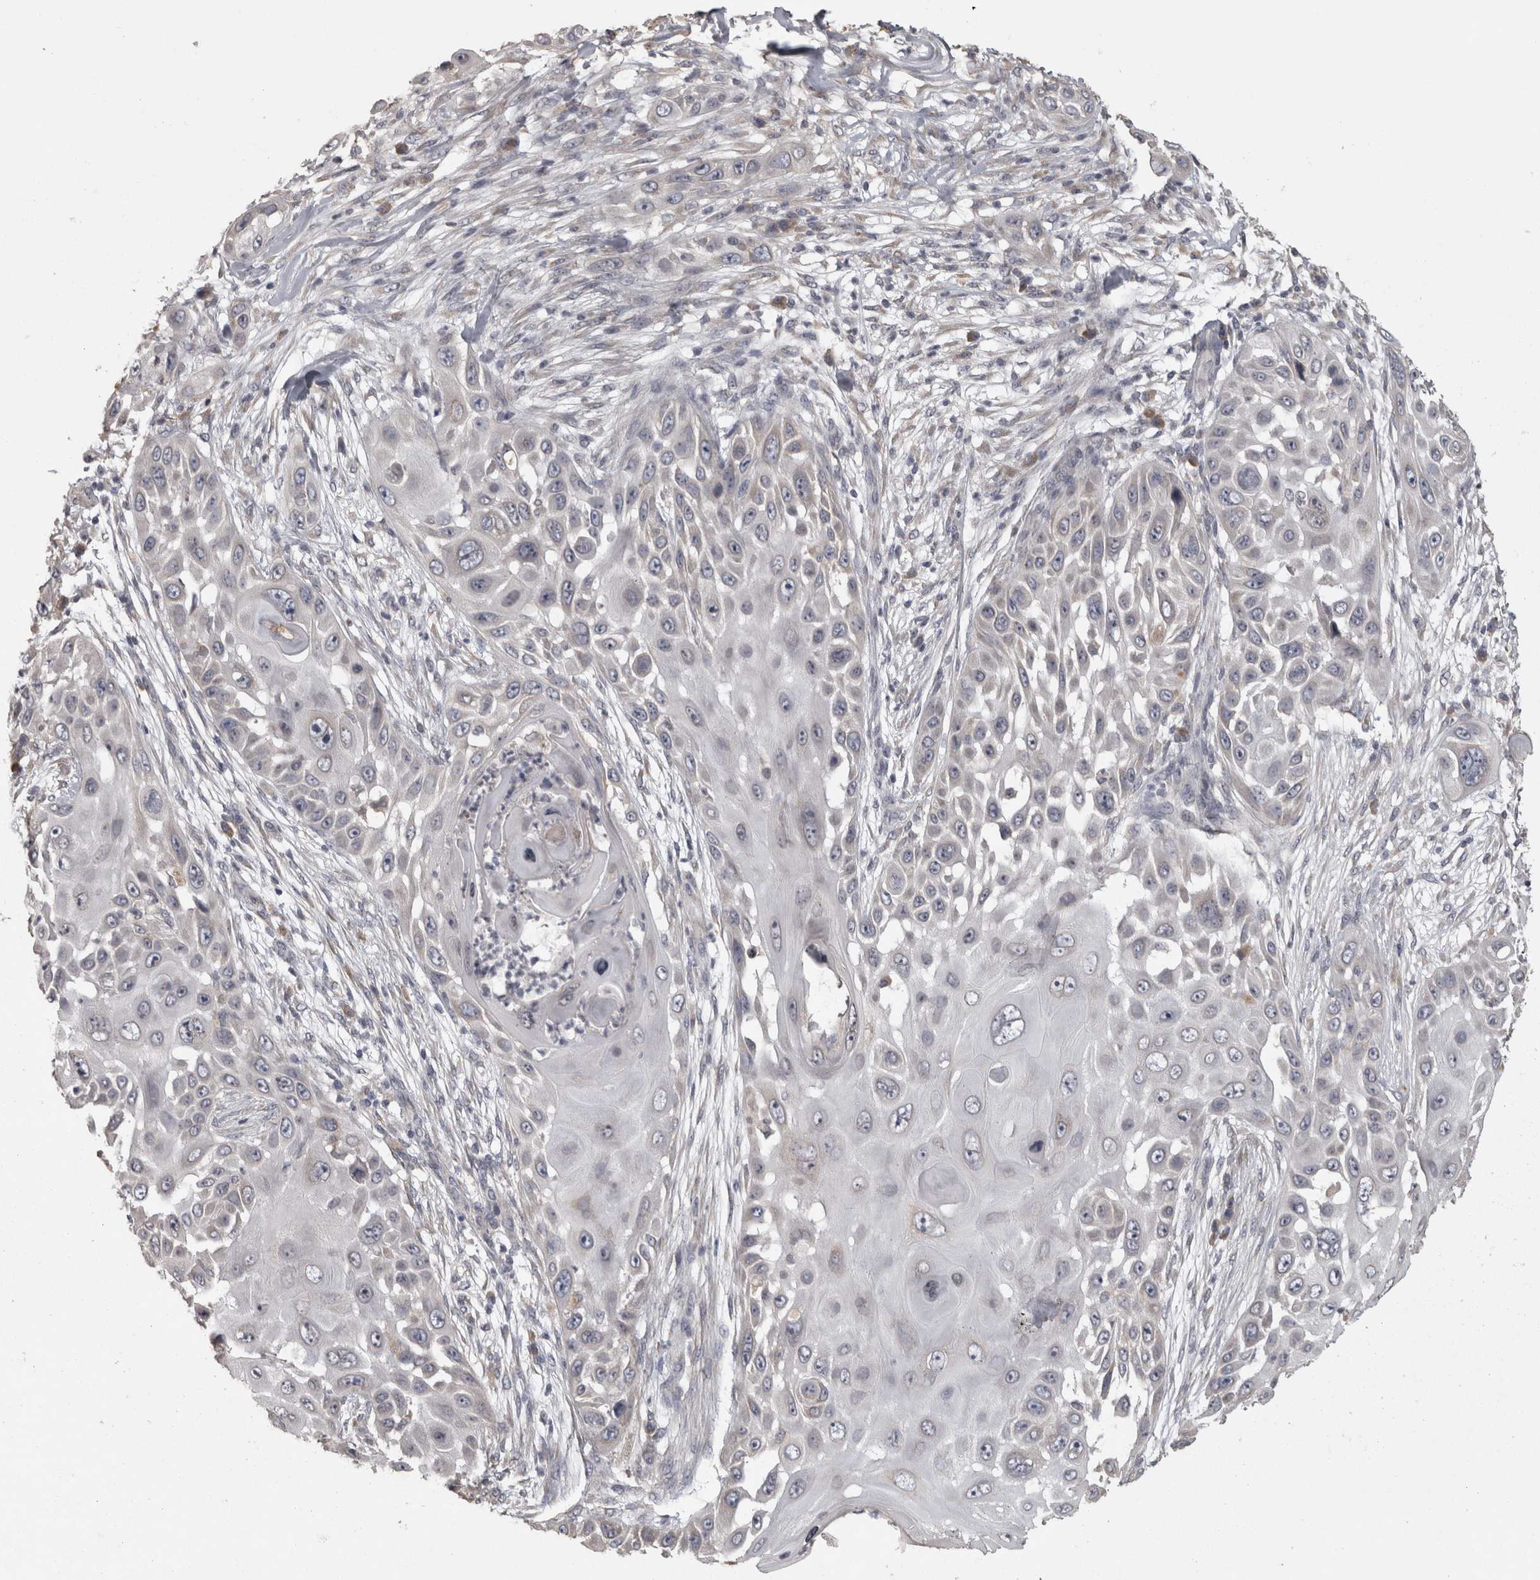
{"staining": {"intensity": "negative", "quantity": "none", "location": "none"}, "tissue": "skin cancer", "cell_type": "Tumor cells", "image_type": "cancer", "snomed": [{"axis": "morphology", "description": "Squamous cell carcinoma, NOS"}, {"axis": "topography", "description": "Skin"}], "caption": "Immunohistochemistry (IHC) histopathology image of human squamous cell carcinoma (skin) stained for a protein (brown), which reveals no expression in tumor cells.", "gene": "RAB29", "patient": {"sex": "female", "age": 44}}